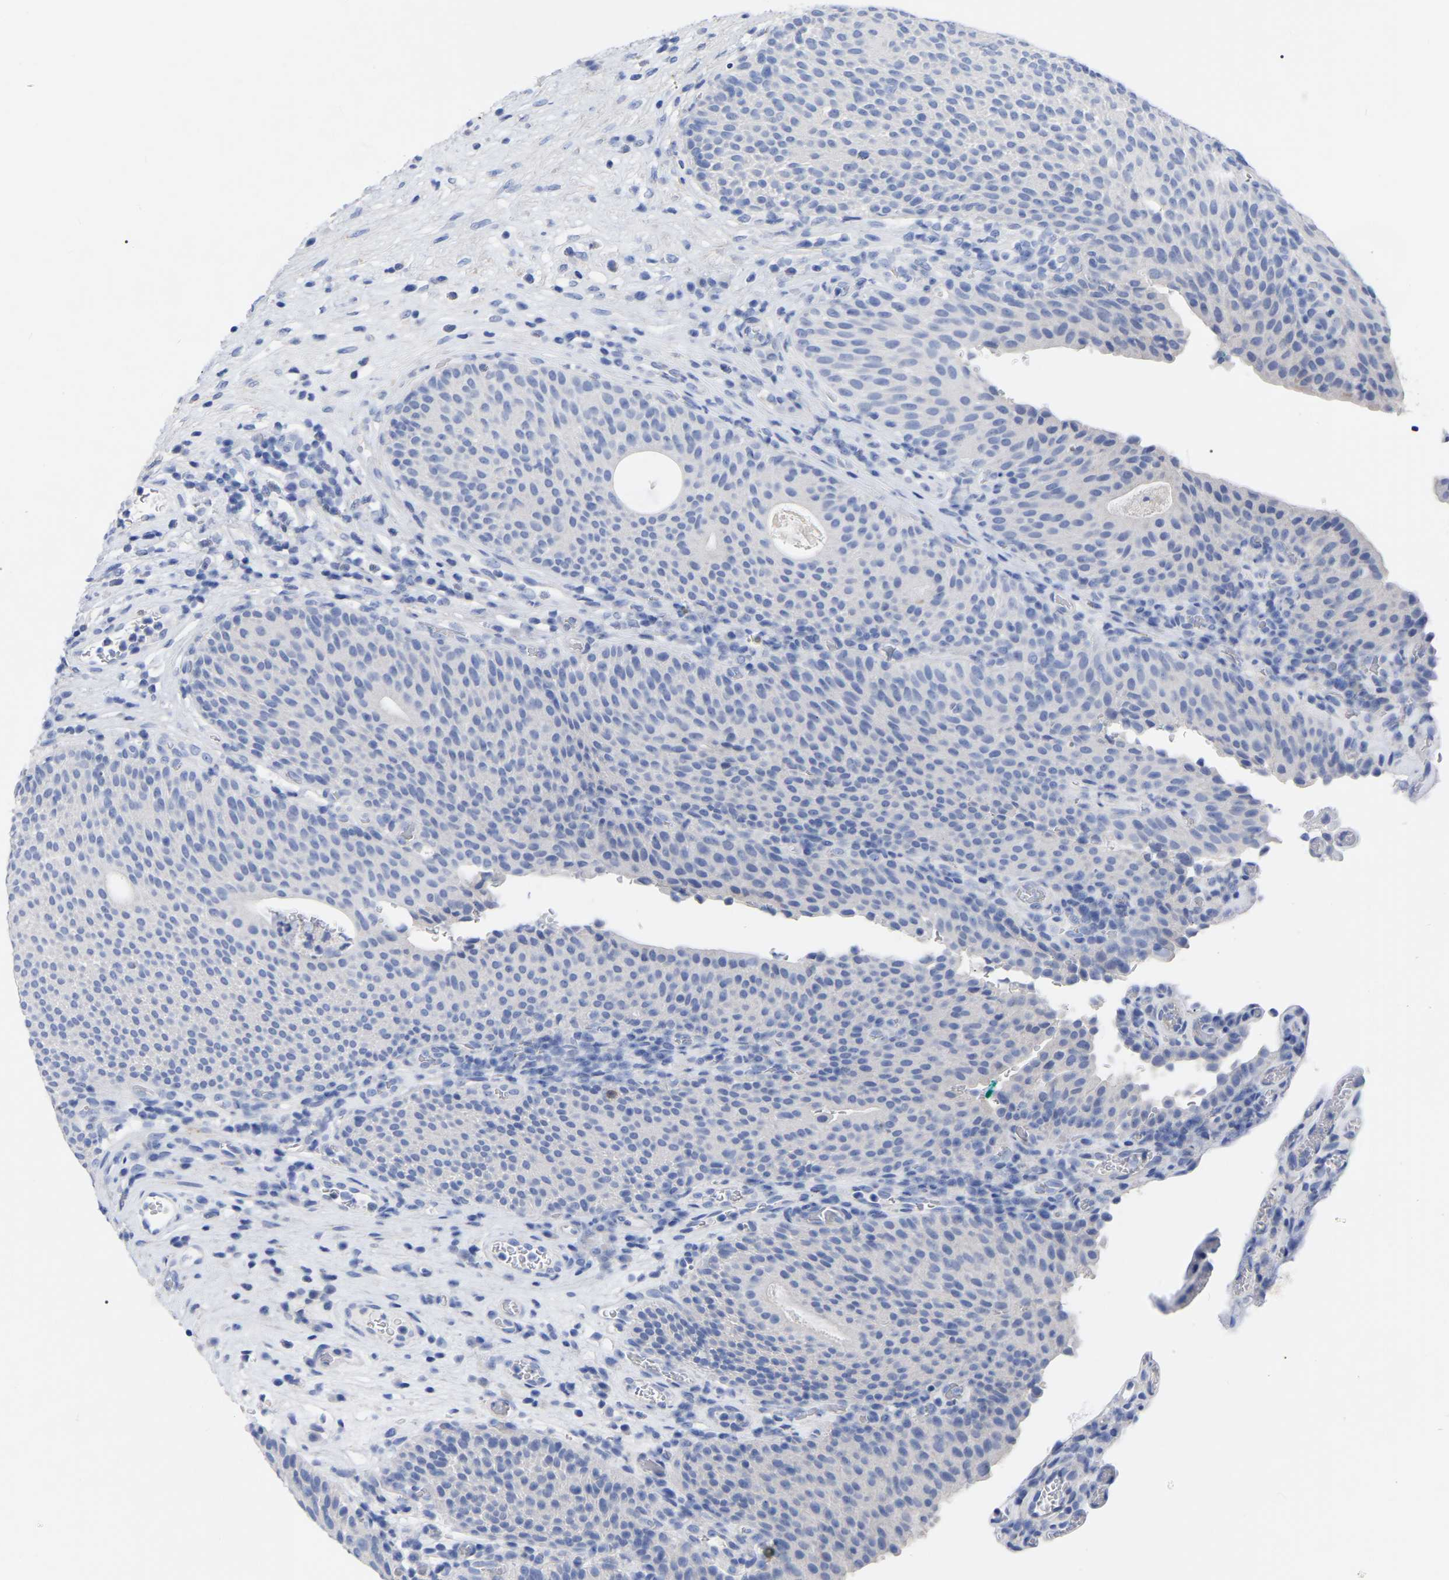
{"staining": {"intensity": "negative", "quantity": "none", "location": "none"}, "tissue": "urothelial cancer", "cell_type": "Tumor cells", "image_type": "cancer", "snomed": [{"axis": "morphology", "description": "Urothelial carcinoma, High grade"}, {"axis": "topography", "description": "Urinary bladder"}], "caption": "High power microscopy histopathology image of an IHC photomicrograph of urothelial cancer, revealing no significant staining in tumor cells.", "gene": "ANXA13", "patient": {"sex": "male", "age": 74}}